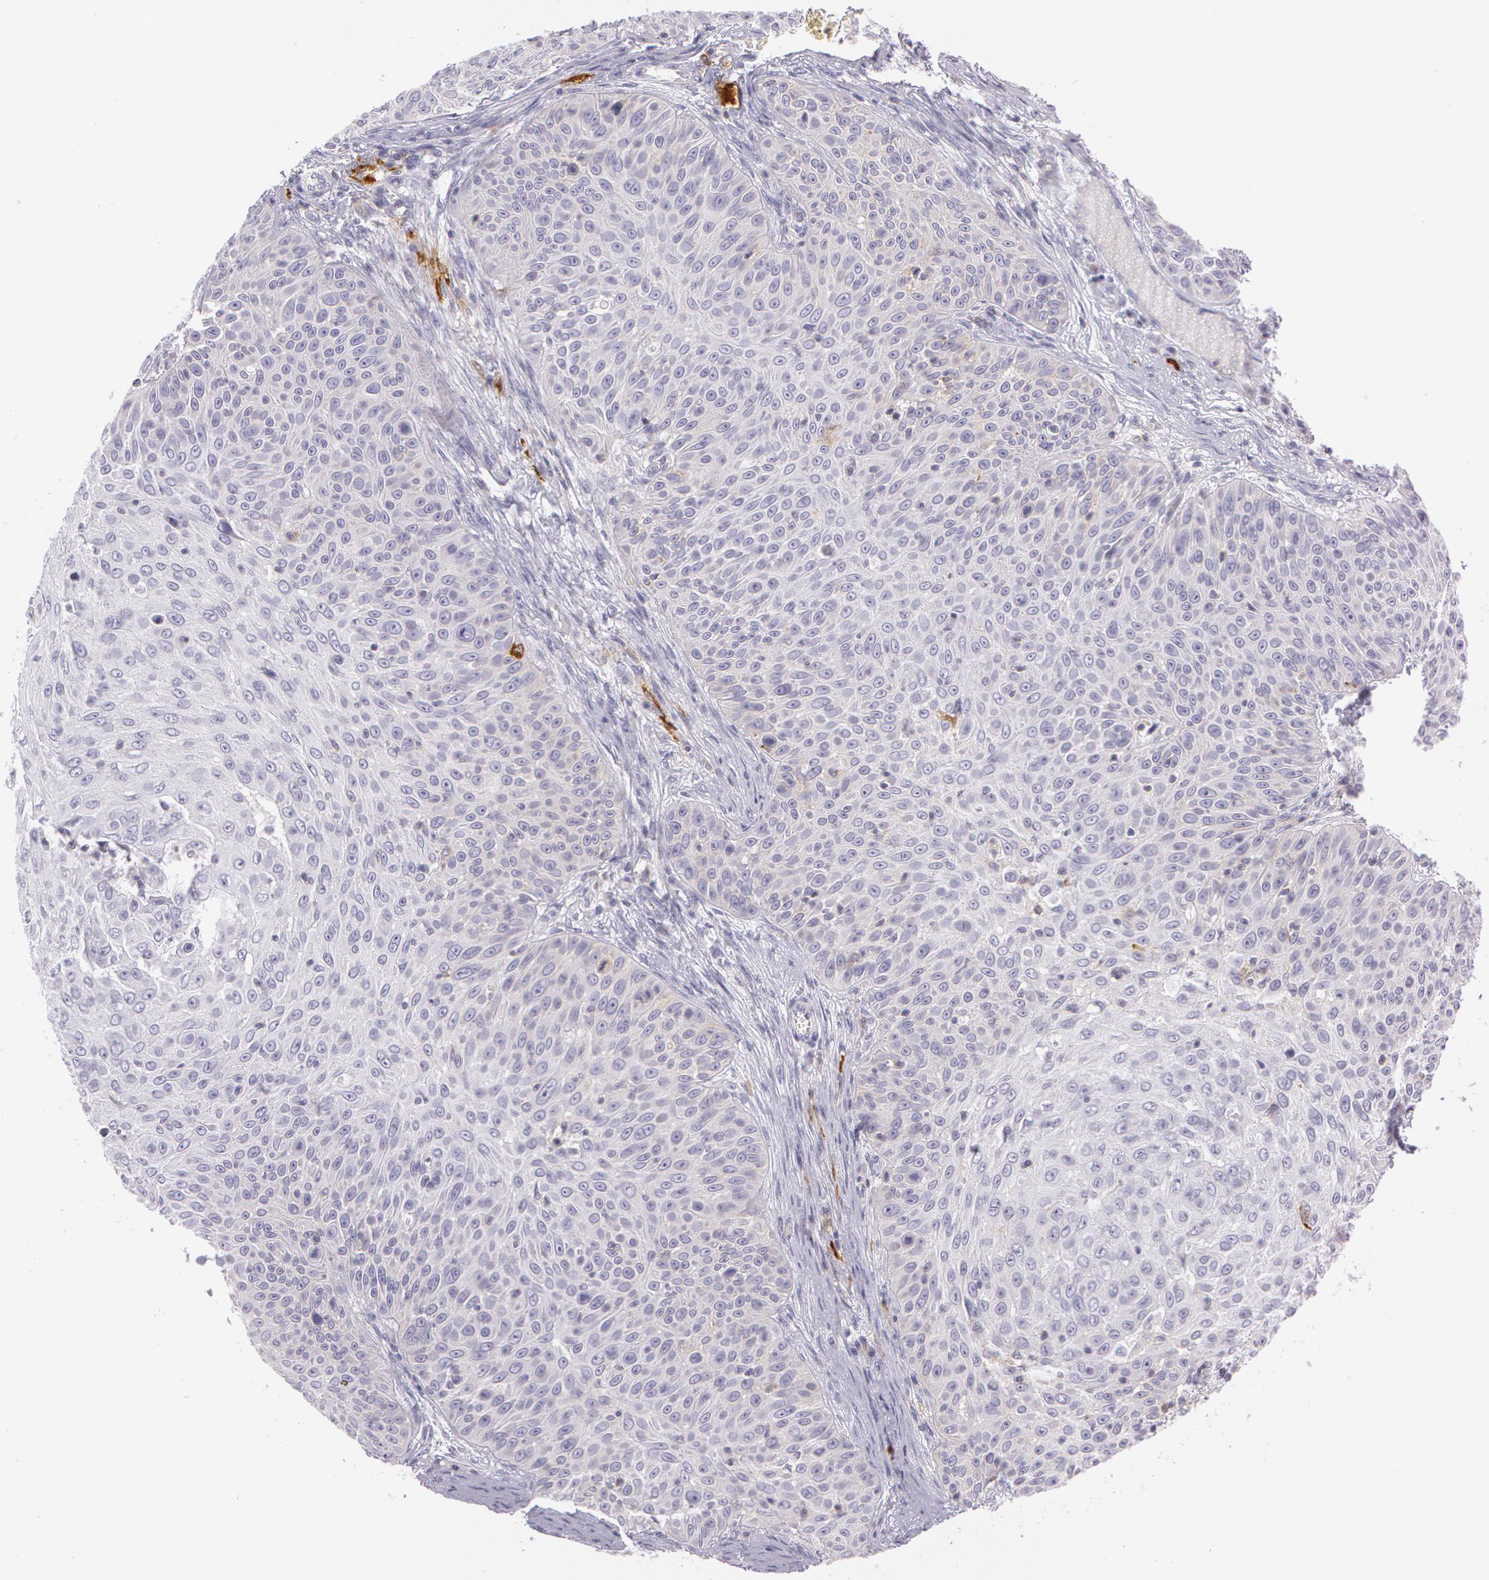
{"staining": {"intensity": "negative", "quantity": "none", "location": "none"}, "tissue": "skin cancer", "cell_type": "Tumor cells", "image_type": "cancer", "snomed": [{"axis": "morphology", "description": "Squamous cell carcinoma, NOS"}, {"axis": "topography", "description": "Skin"}], "caption": "High magnification brightfield microscopy of skin squamous cell carcinoma stained with DAB (brown) and counterstained with hematoxylin (blue): tumor cells show no significant staining.", "gene": "LY75", "patient": {"sex": "male", "age": 82}}